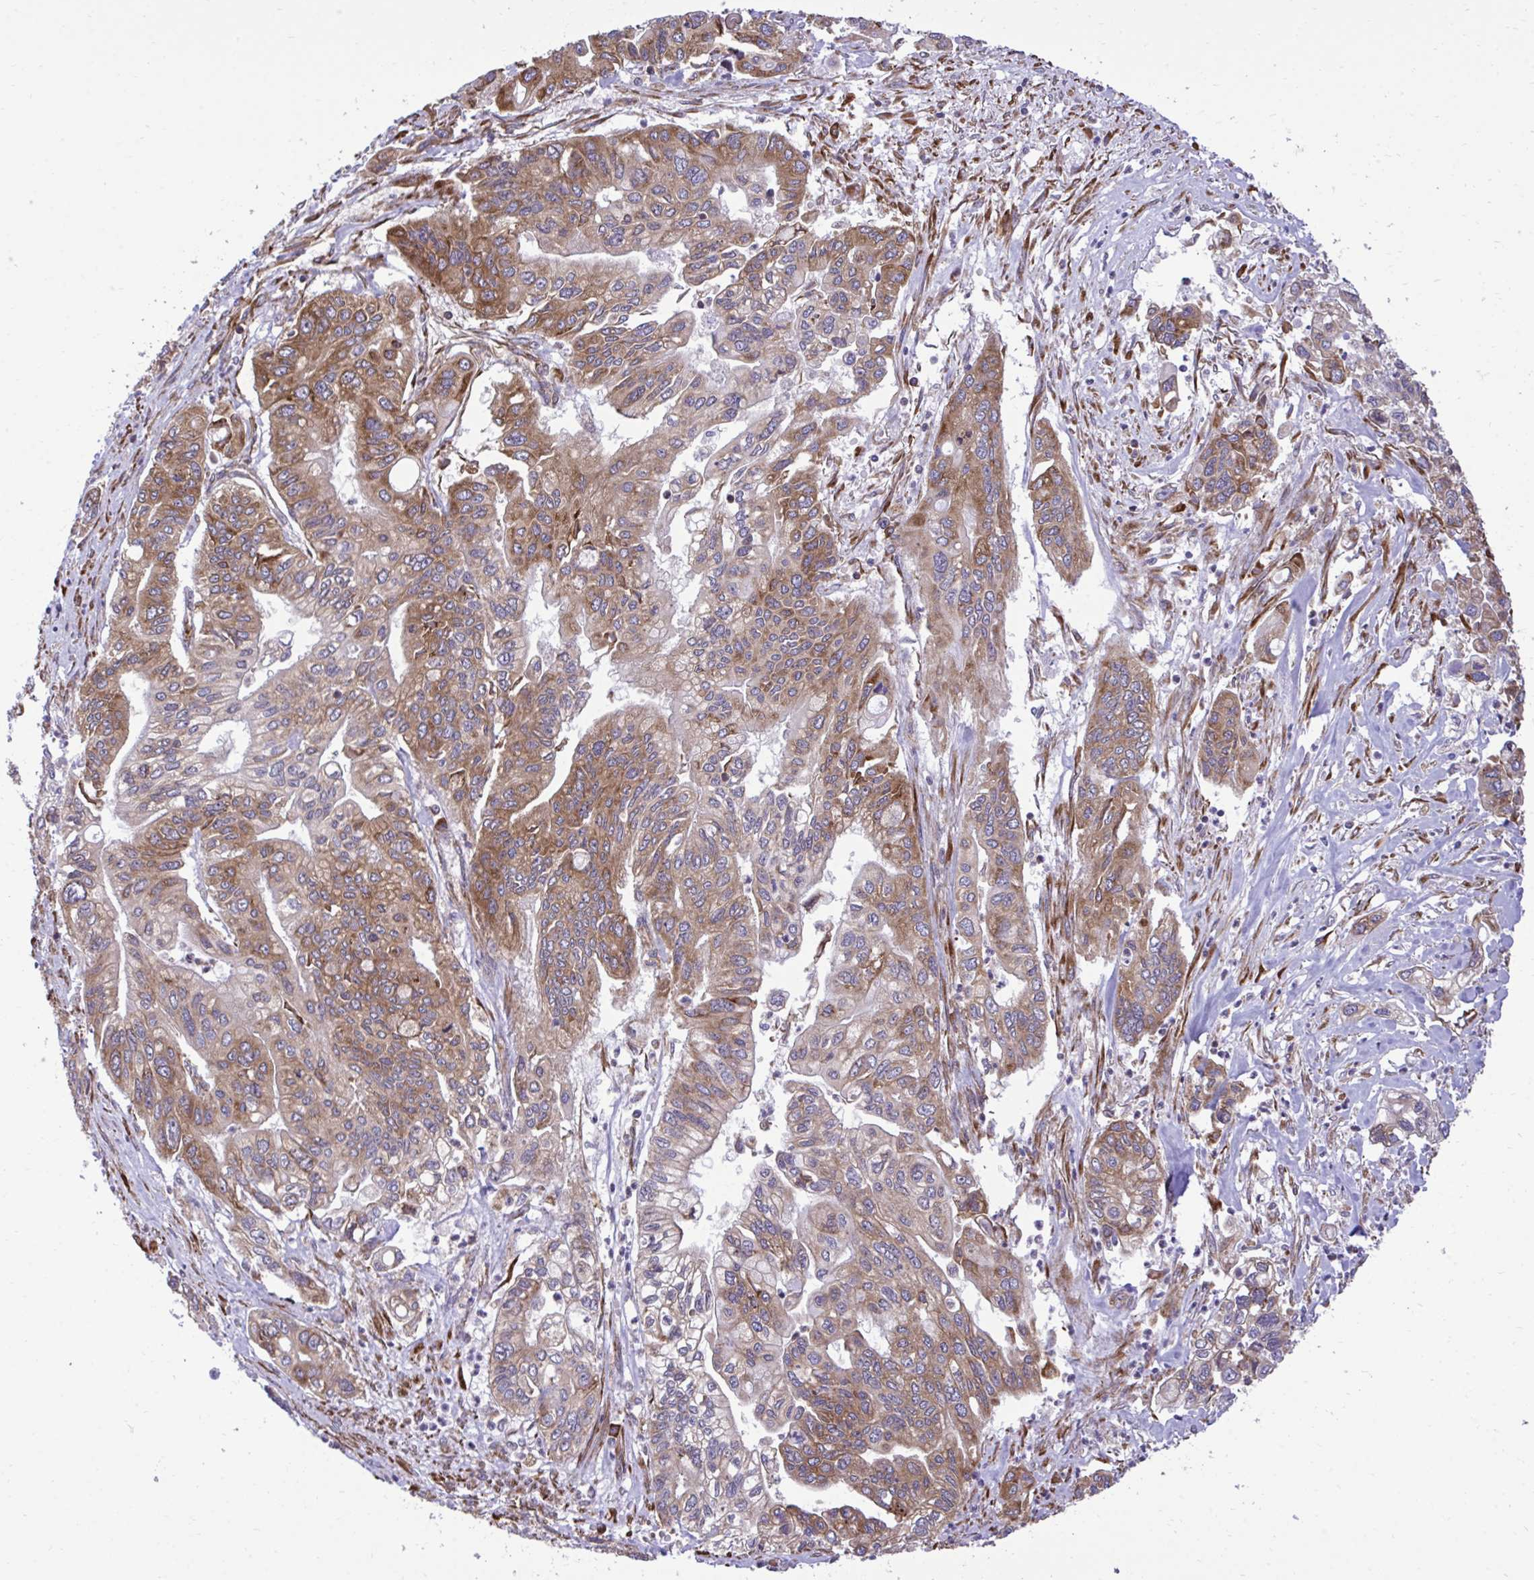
{"staining": {"intensity": "moderate", "quantity": ">75%", "location": "cytoplasmic/membranous"}, "tissue": "pancreatic cancer", "cell_type": "Tumor cells", "image_type": "cancer", "snomed": [{"axis": "morphology", "description": "Adenocarcinoma, NOS"}, {"axis": "topography", "description": "Pancreas"}], "caption": "DAB immunohistochemical staining of pancreatic cancer (adenocarcinoma) reveals moderate cytoplasmic/membranous protein staining in about >75% of tumor cells.", "gene": "RPS15", "patient": {"sex": "male", "age": 62}}